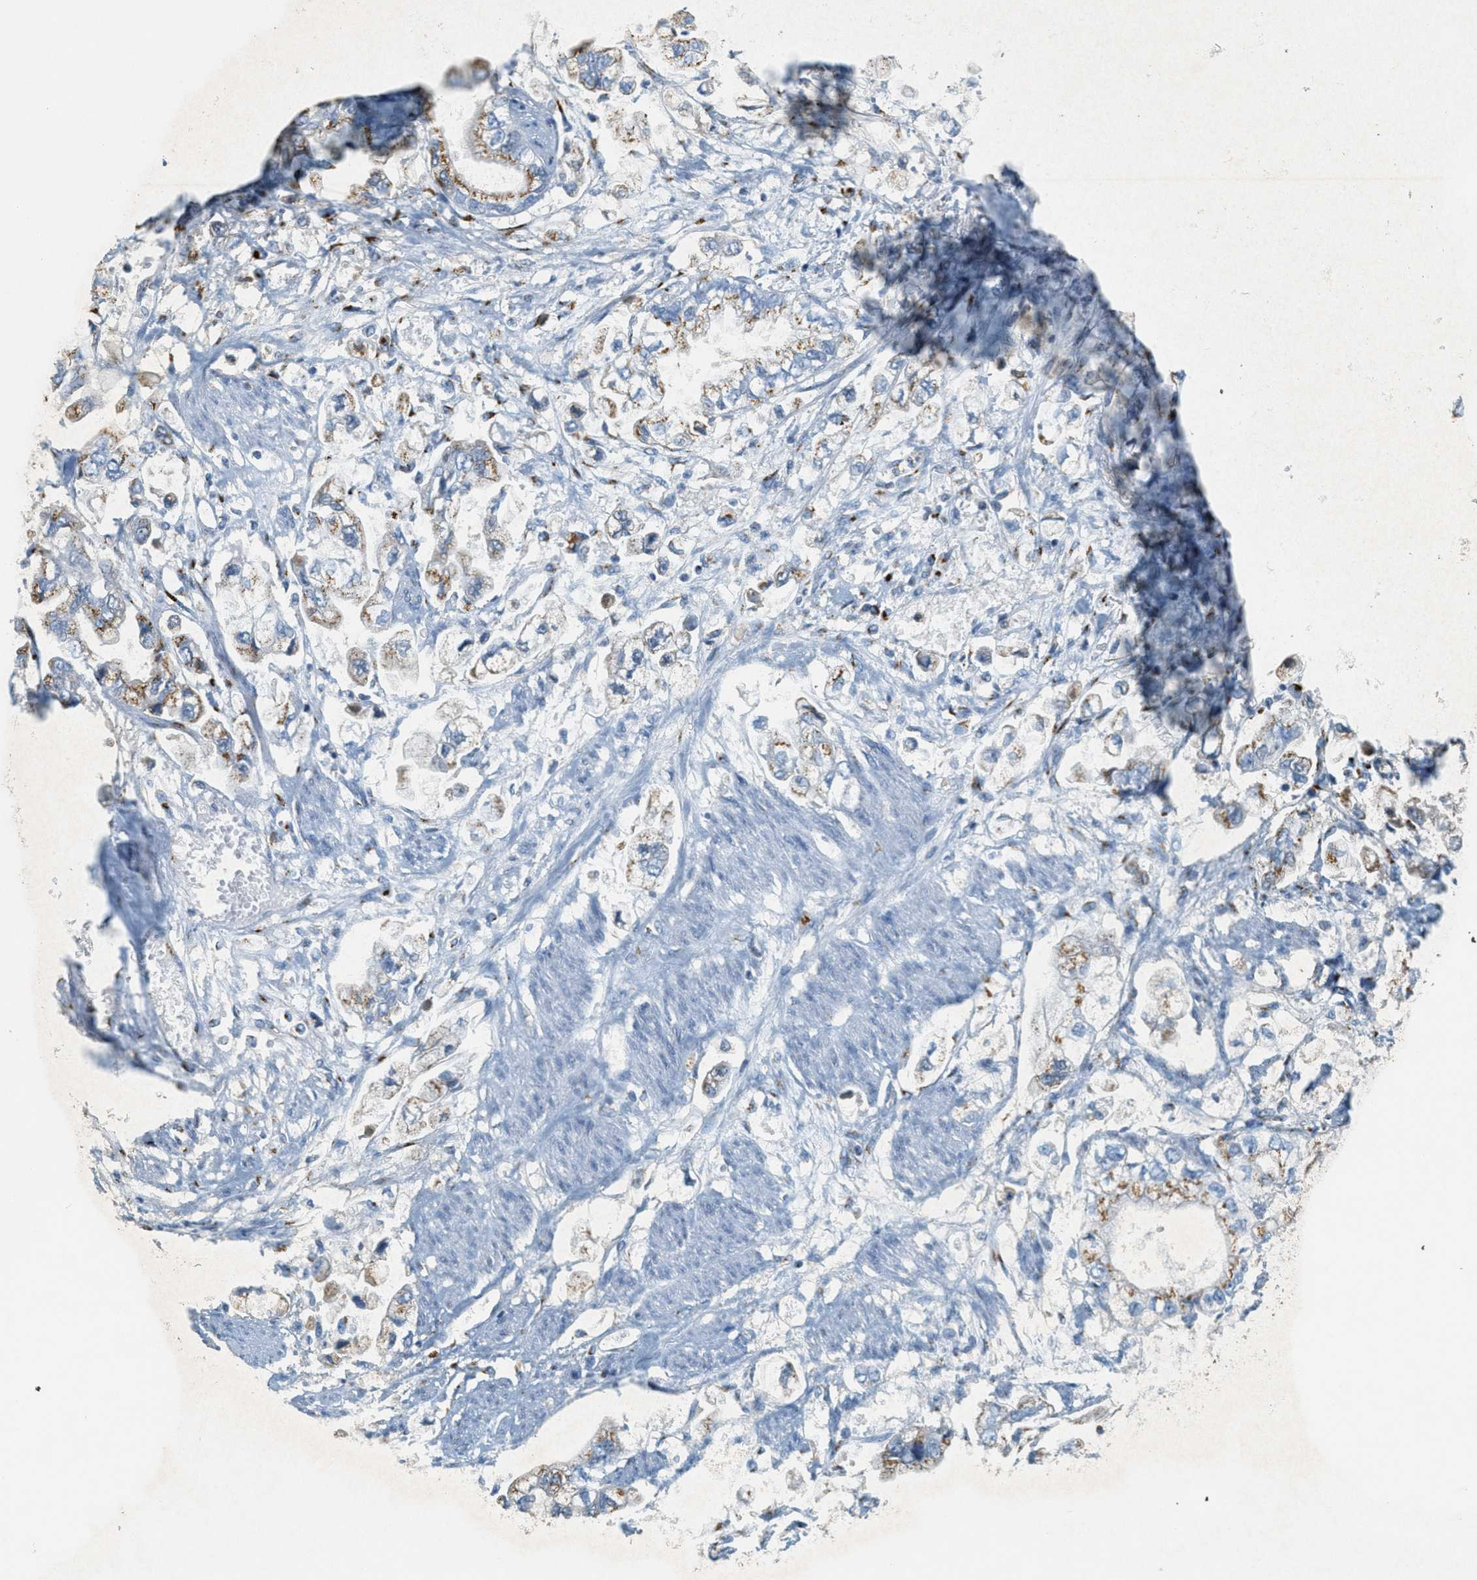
{"staining": {"intensity": "moderate", "quantity": ">75%", "location": "cytoplasmic/membranous"}, "tissue": "stomach cancer", "cell_type": "Tumor cells", "image_type": "cancer", "snomed": [{"axis": "morphology", "description": "Normal tissue, NOS"}, {"axis": "morphology", "description": "Adenocarcinoma, NOS"}, {"axis": "topography", "description": "Stomach"}], "caption": "A brown stain labels moderate cytoplasmic/membranous staining of a protein in human stomach cancer tumor cells. (brown staining indicates protein expression, while blue staining denotes nuclei).", "gene": "ENTPD4", "patient": {"sex": "male", "age": 62}}